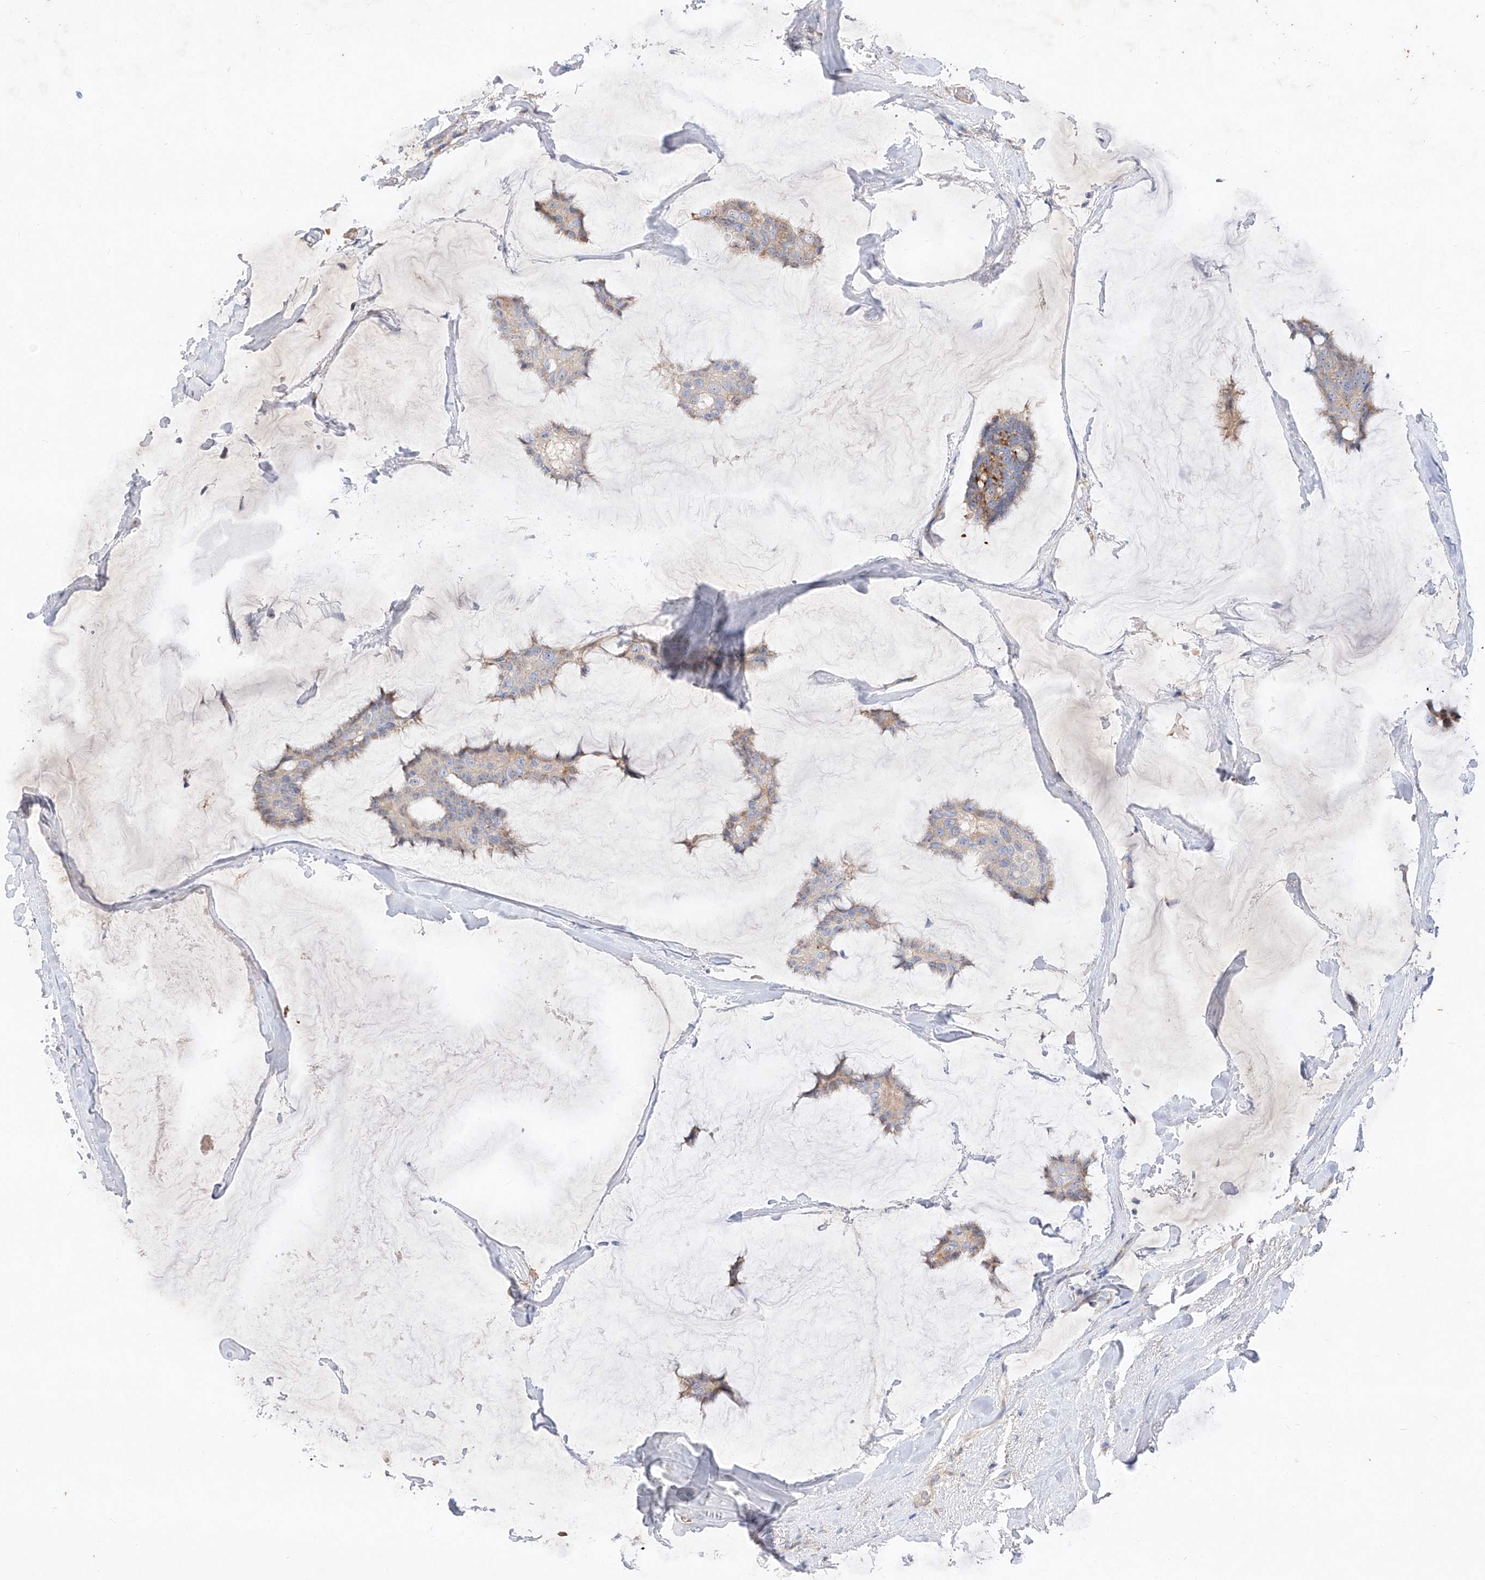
{"staining": {"intensity": "weak", "quantity": "25%-75%", "location": "cytoplasmic/membranous"}, "tissue": "breast cancer", "cell_type": "Tumor cells", "image_type": "cancer", "snomed": [{"axis": "morphology", "description": "Duct carcinoma"}, {"axis": "topography", "description": "Breast"}], "caption": "Human breast infiltrating ductal carcinoma stained with a brown dye displays weak cytoplasmic/membranous positive expression in about 25%-75% of tumor cells.", "gene": "DIRAS3", "patient": {"sex": "female", "age": 93}}